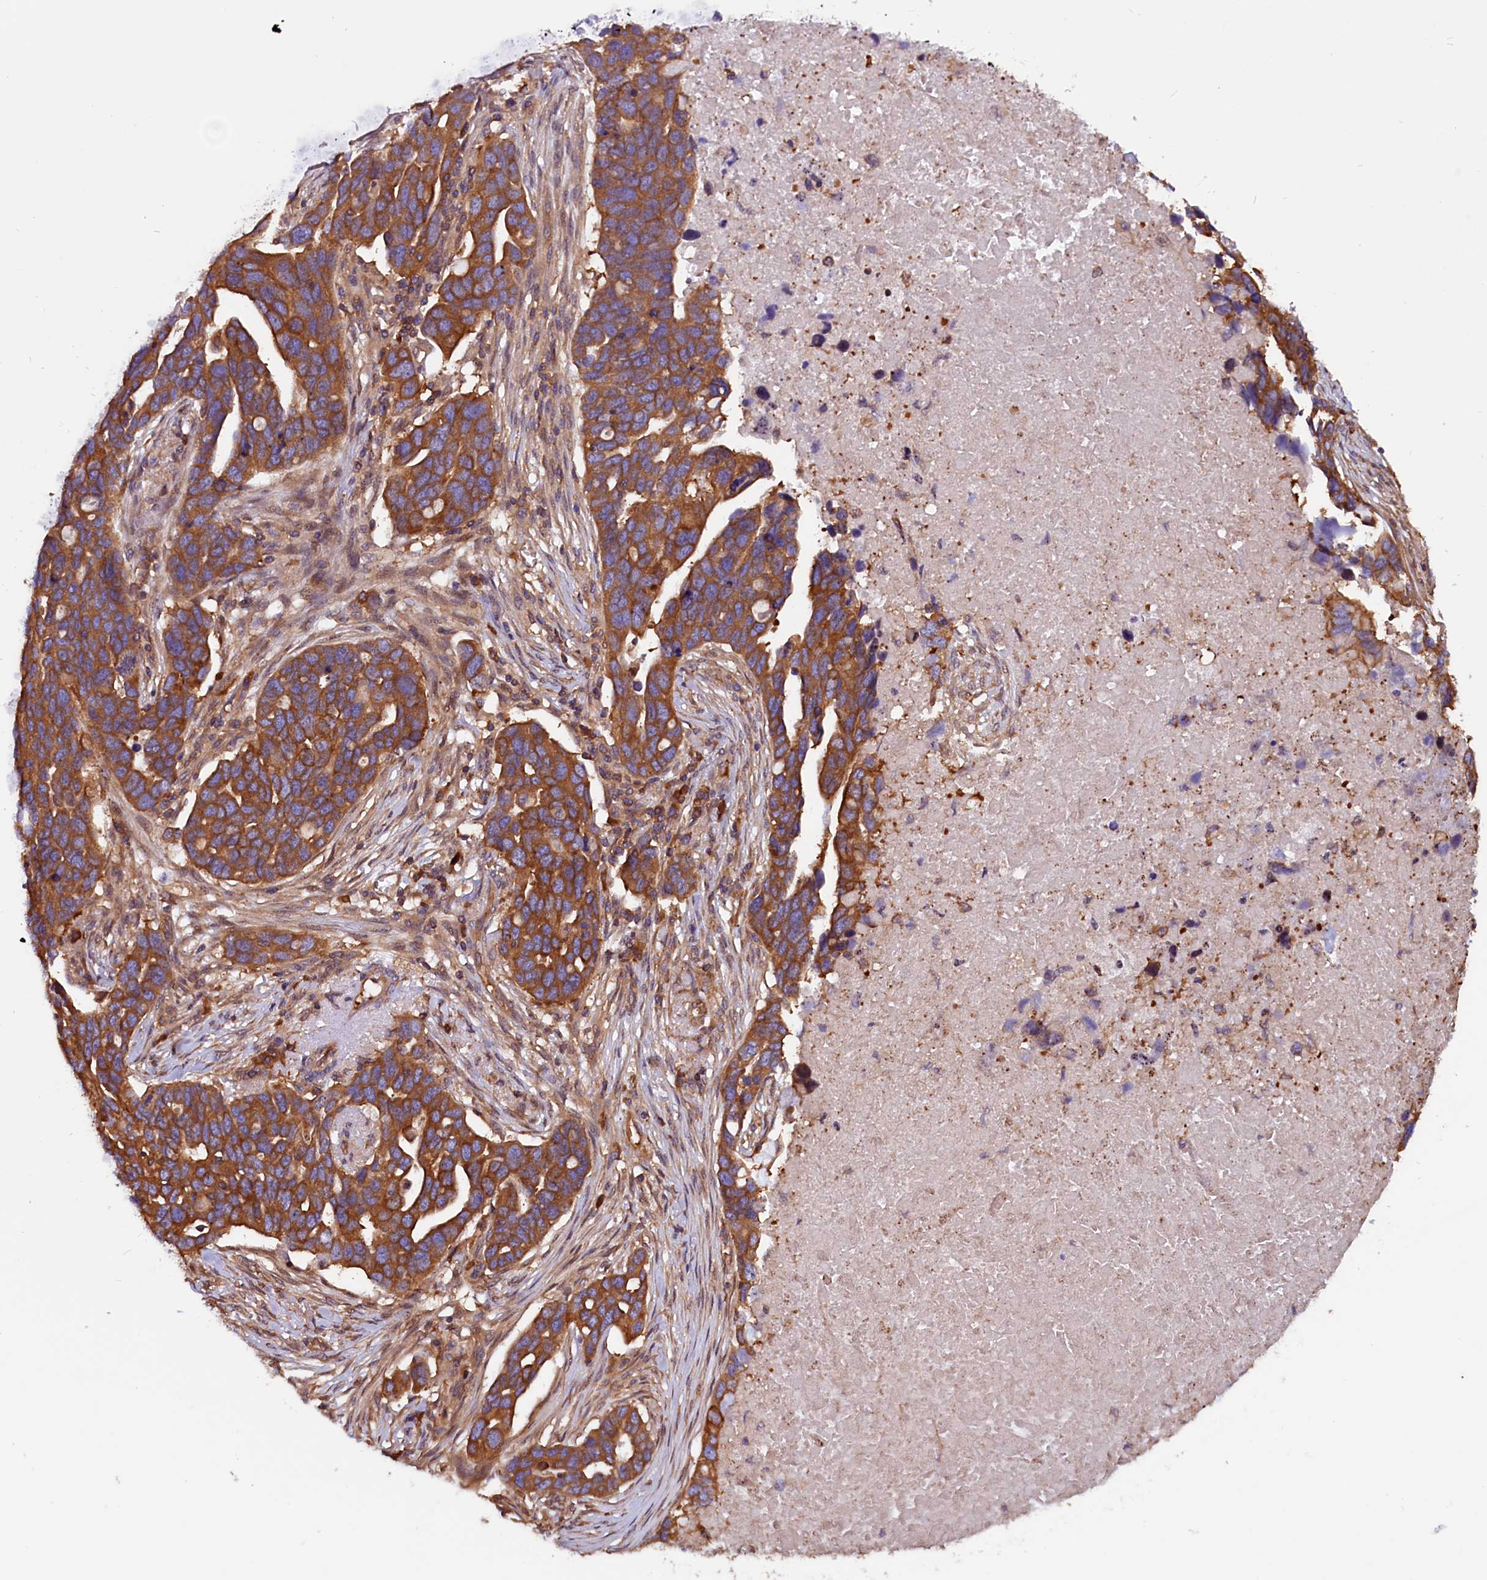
{"staining": {"intensity": "strong", "quantity": ">75%", "location": "cytoplasmic/membranous"}, "tissue": "ovarian cancer", "cell_type": "Tumor cells", "image_type": "cancer", "snomed": [{"axis": "morphology", "description": "Cystadenocarcinoma, serous, NOS"}, {"axis": "topography", "description": "Ovary"}], "caption": "The image demonstrates immunohistochemical staining of ovarian cancer (serous cystadenocarcinoma). There is strong cytoplasmic/membranous staining is present in about >75% of tumor cells.", "gene": "EIF3G", "patient": {"sex": "female", "age": 54}}